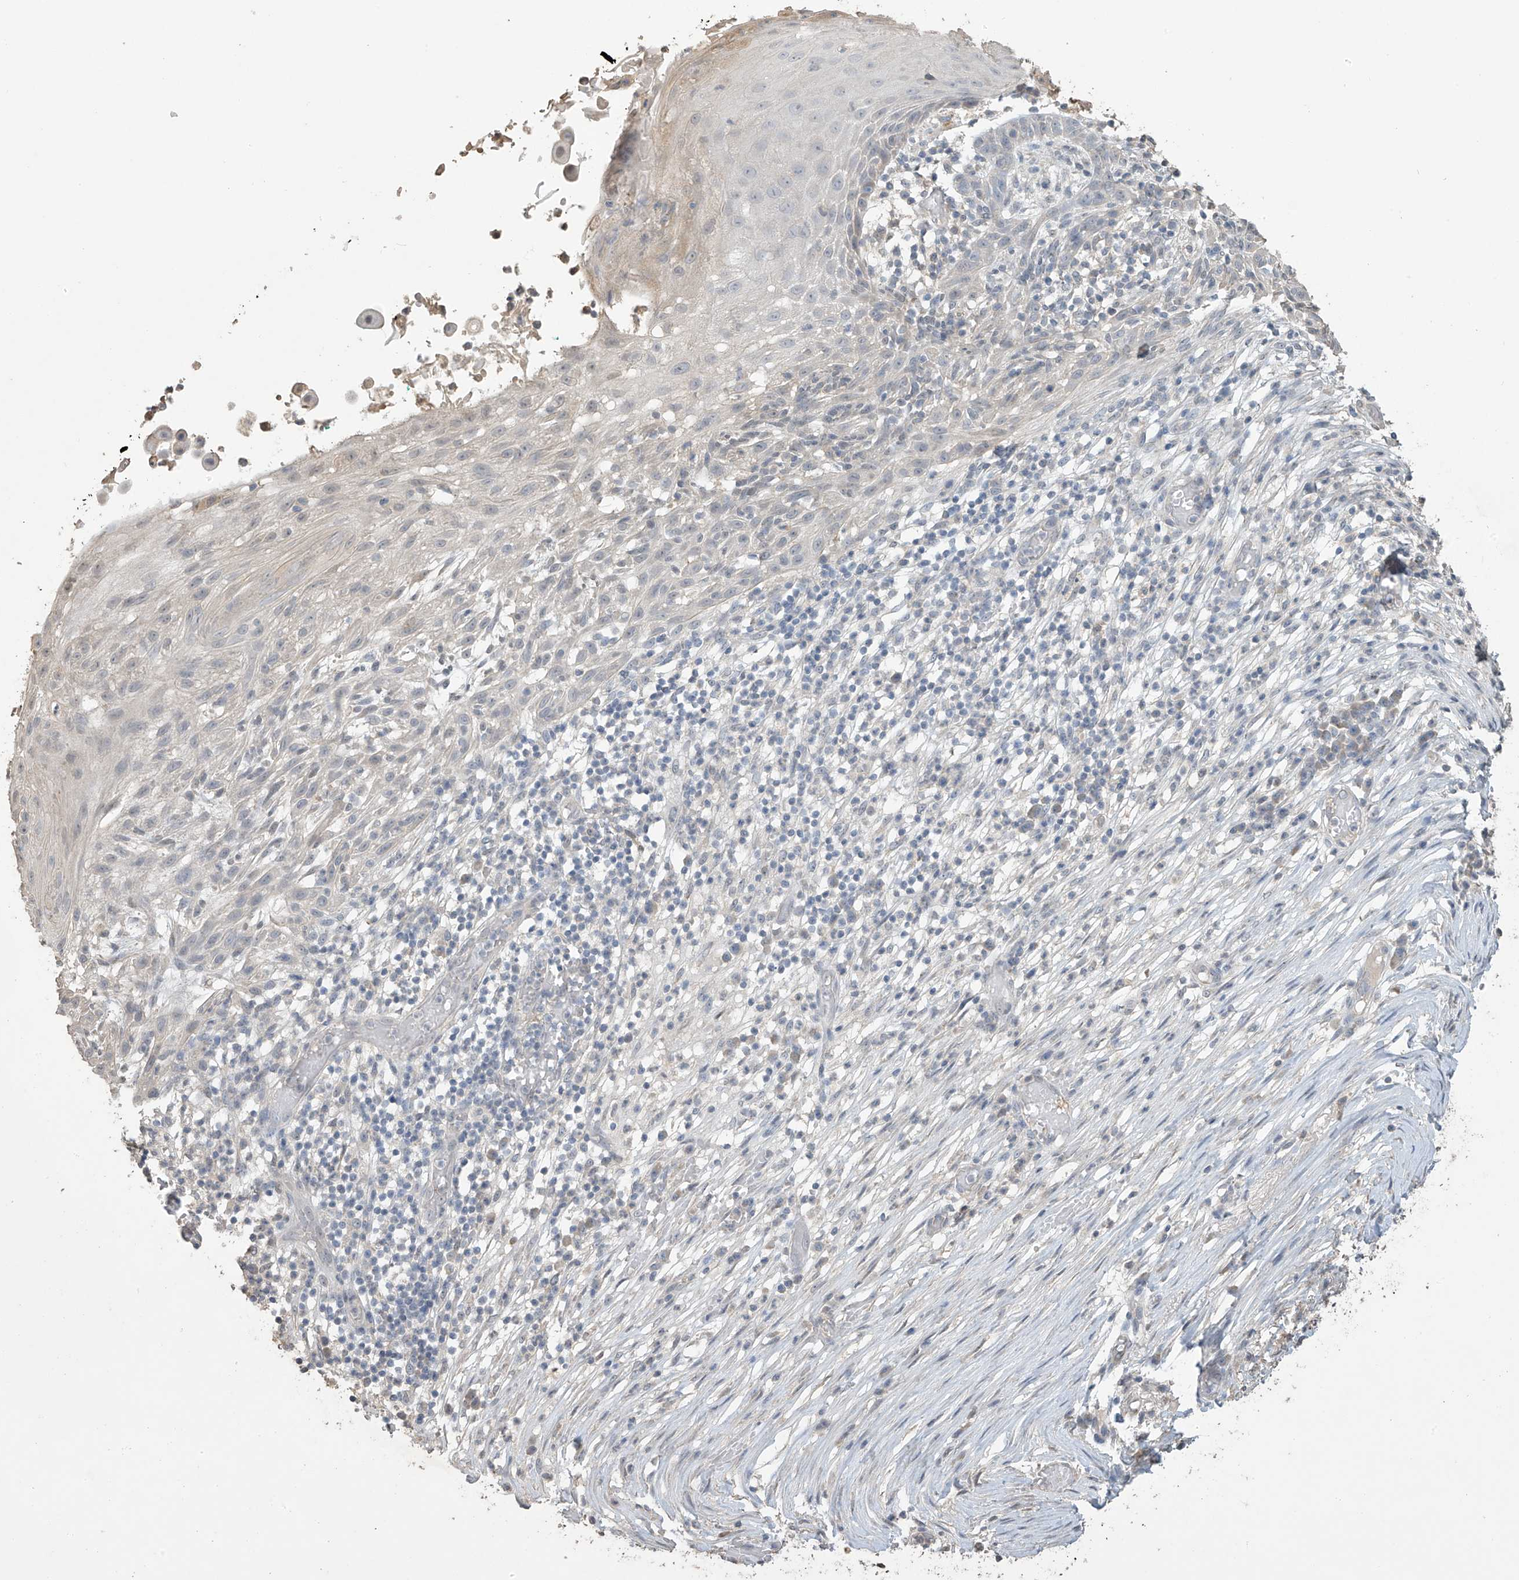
{"staining": {"intensity": "negative", "quantity": "none", "location": "none"}, "tissue": "skin cancer", "cell_type": "Tumor cells", "image_type": "cancer", "snomed": [{"axis": "morphology", "description": "Normal tissue, NOS"}, {"axis": "morphology", "description": "Basal cell carcinoma"}, {"axis": "topography", "description": "Skin"}], "caption": "This is an IHC histopathology image of human skin basal cell carcinoma. There is no staining in tumor cells.", "gene": "SLFN14", "patient": {"sex": "male", "age": 64}}